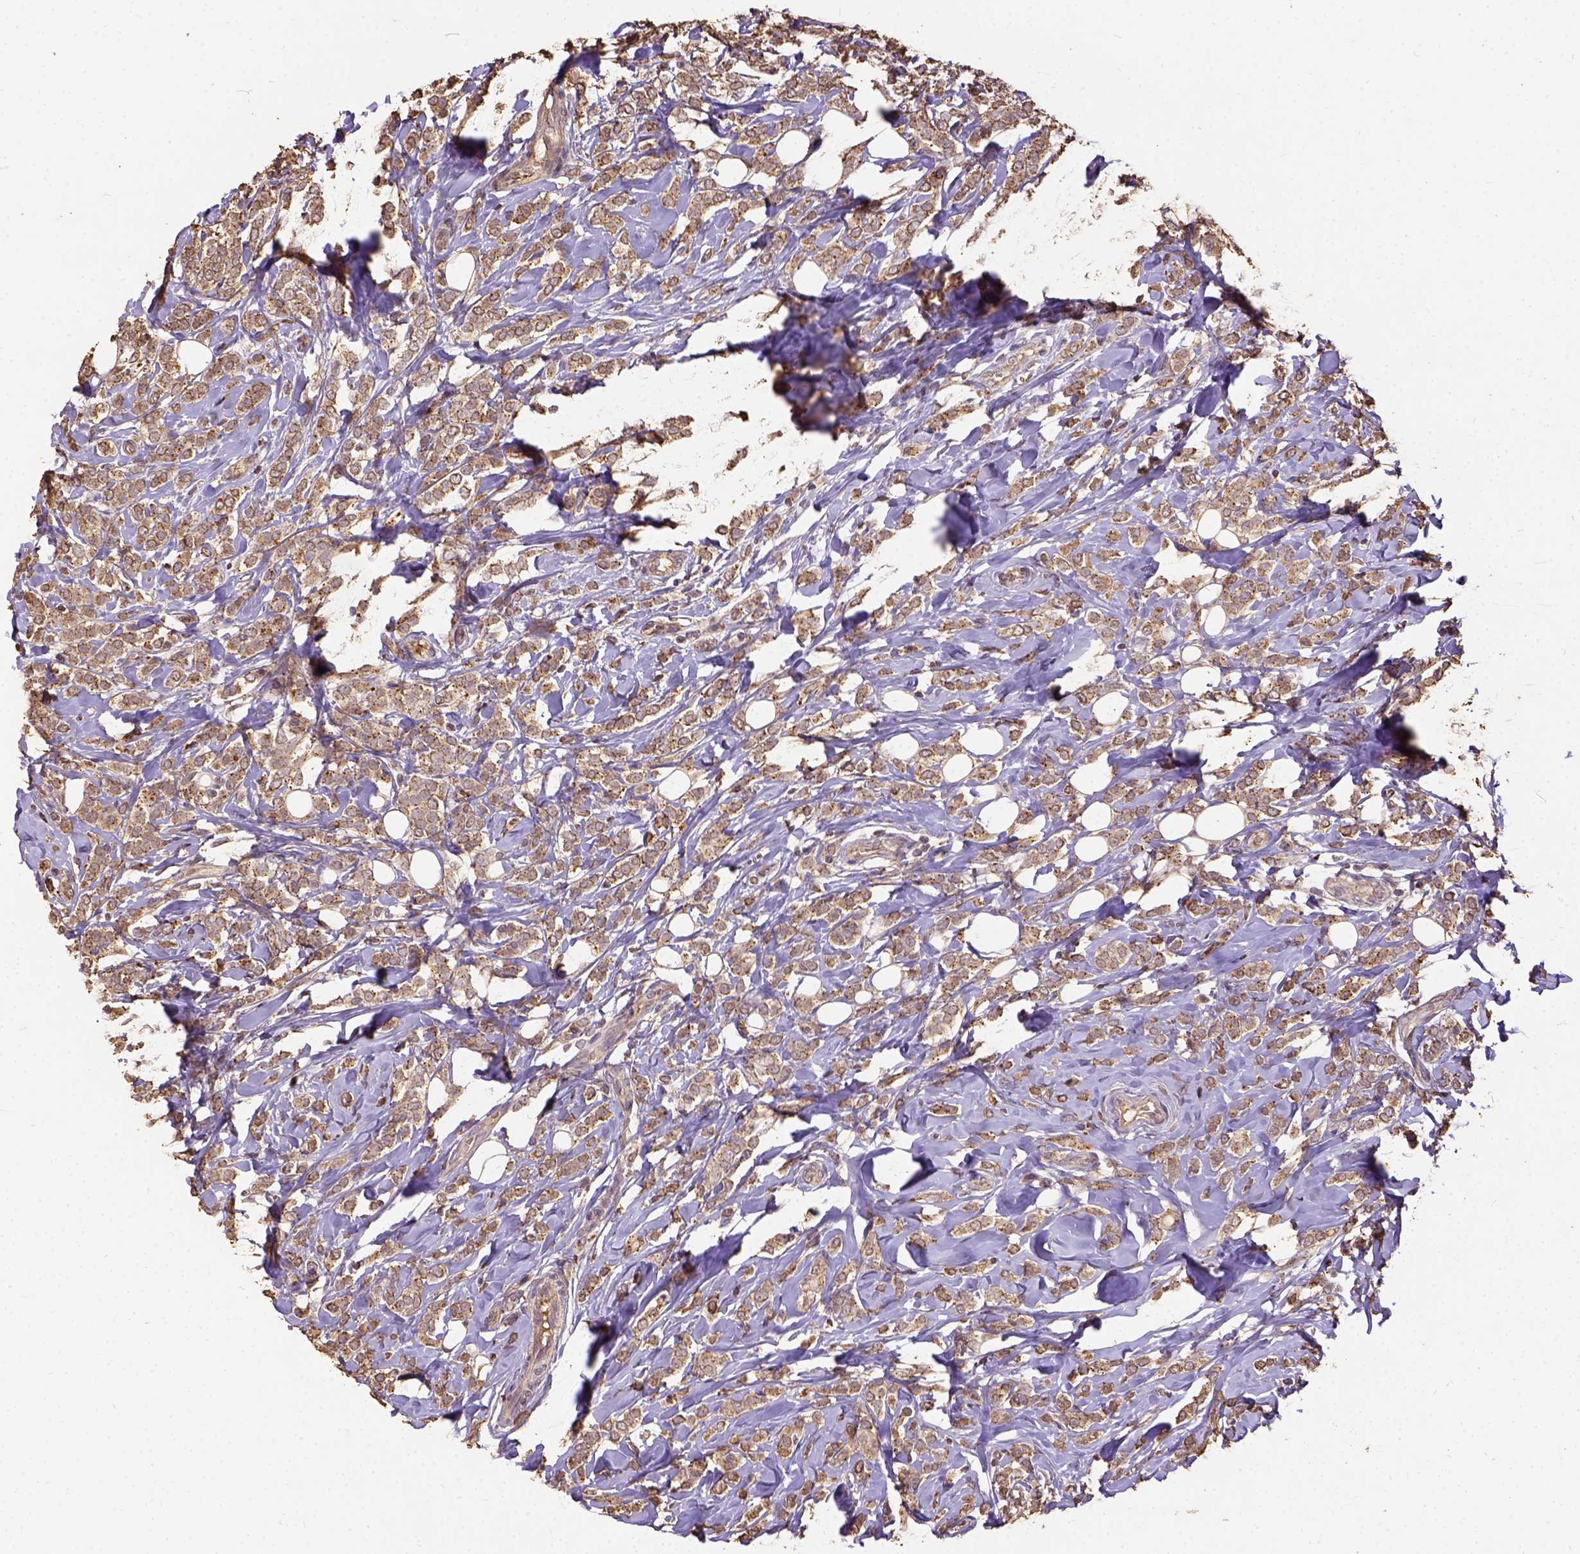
{"staining": {"intensity": "moderate", "quantity": "25%-75%", "location": "cytoplasmic/membranous"}, "tissue": "breast cancer", "cell_type": "Tumor cells", "image_type": "cancer", "snomed": [{"axis": "morphology", "description": "Lobular carcinoma"}, {"axis": "topography", "description": "Breast"}], "caption": "Breast cancer stained for a protein displays moderate cytoplasmic/membranous positivity in tumor cells.", "gene": "ATP1B3", "patient": {"sex": "female", "age": 49}}